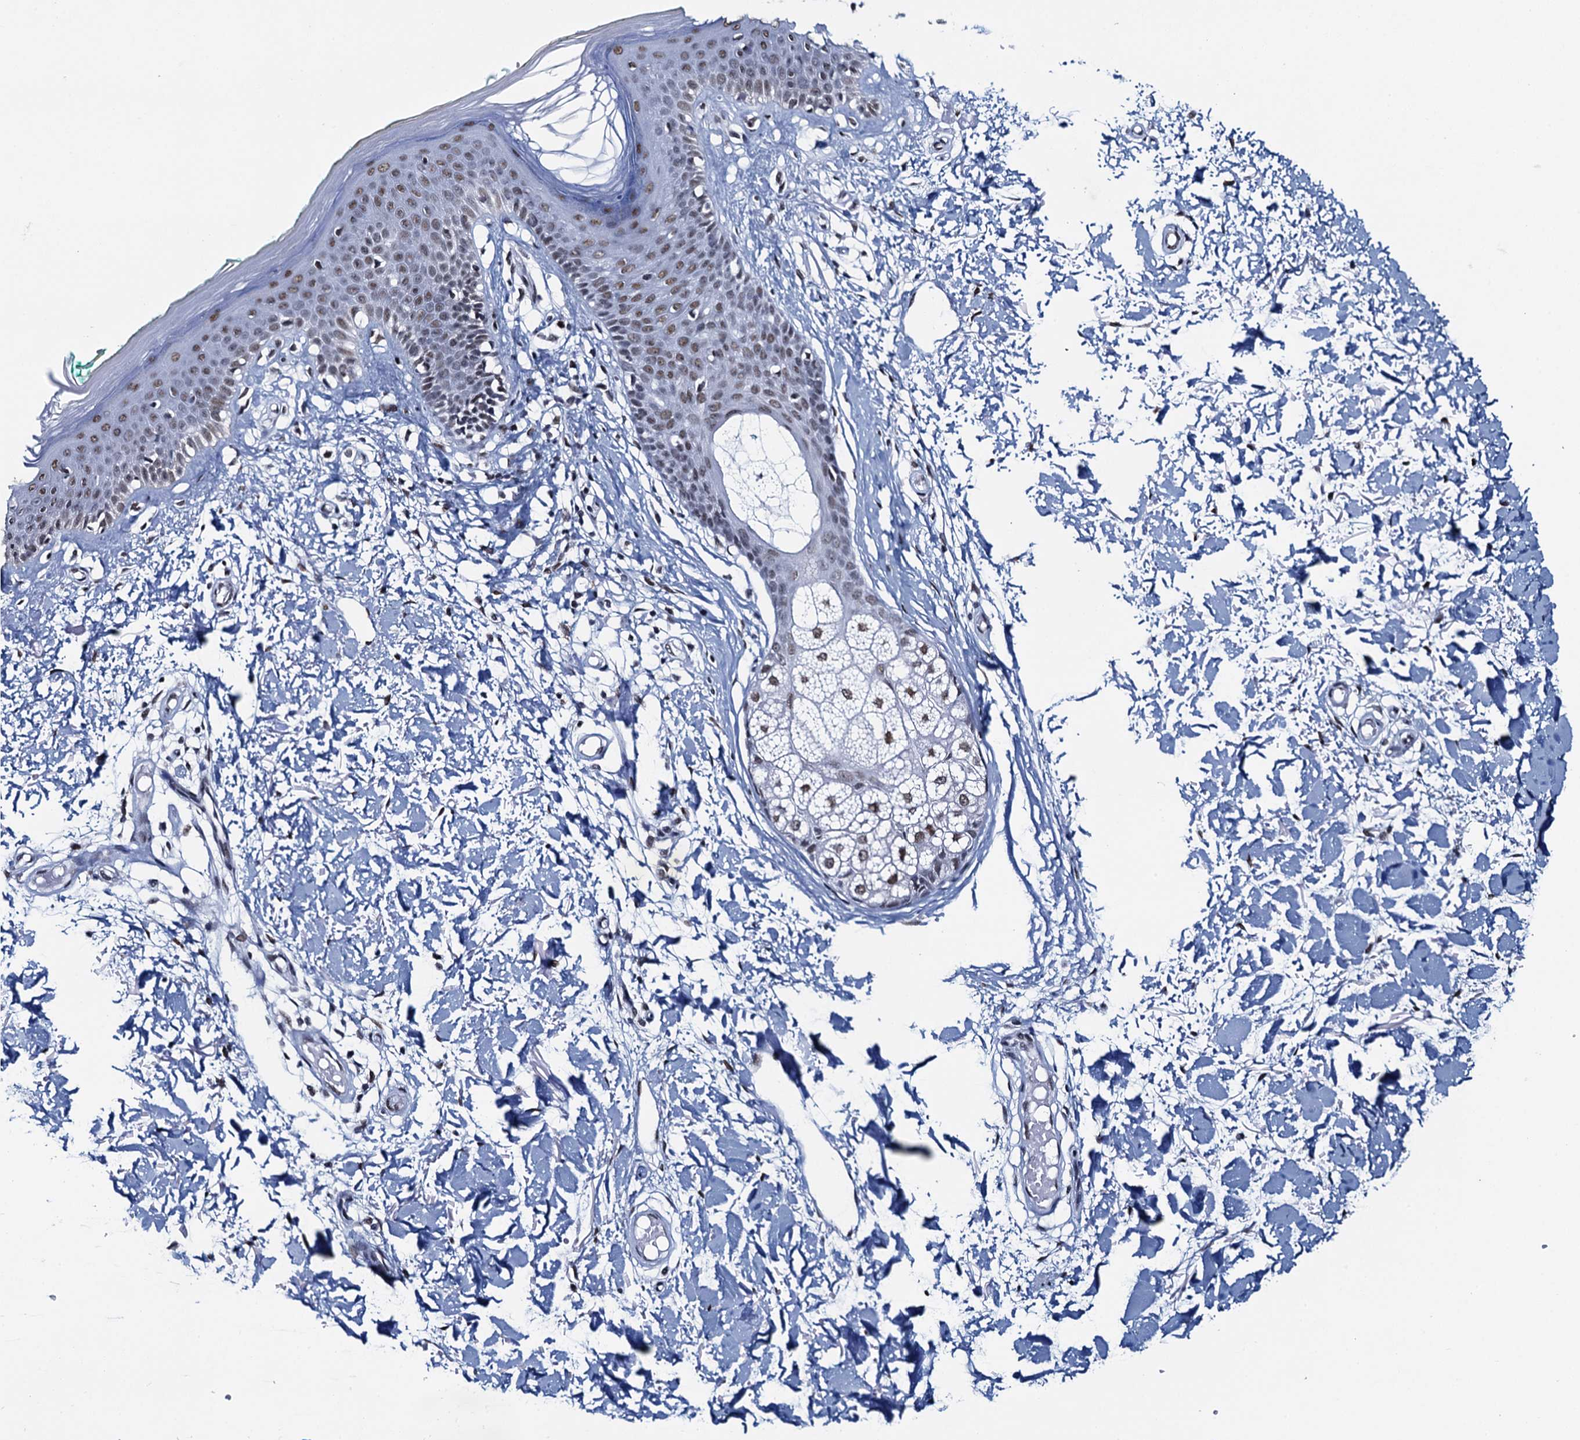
{"staining": {"intensity": "moderate", "quantity": ">75%", "location": "nuclear"}, "tissue": "skin", "cell_type": "Fibroblasts", "image_type": "normal", "snomed": [{"axis": "morphology", "description": "Normal tissue, NOS"}, {"axis": "topography", "description": "Skin"}], "caption": "Fibroblasts exhibit moderate nuclear expression in about >75% of cells in unremarkable skin.", "gene": "HNRNPUL2", "patient": {"sex": "male", "age": 62}}